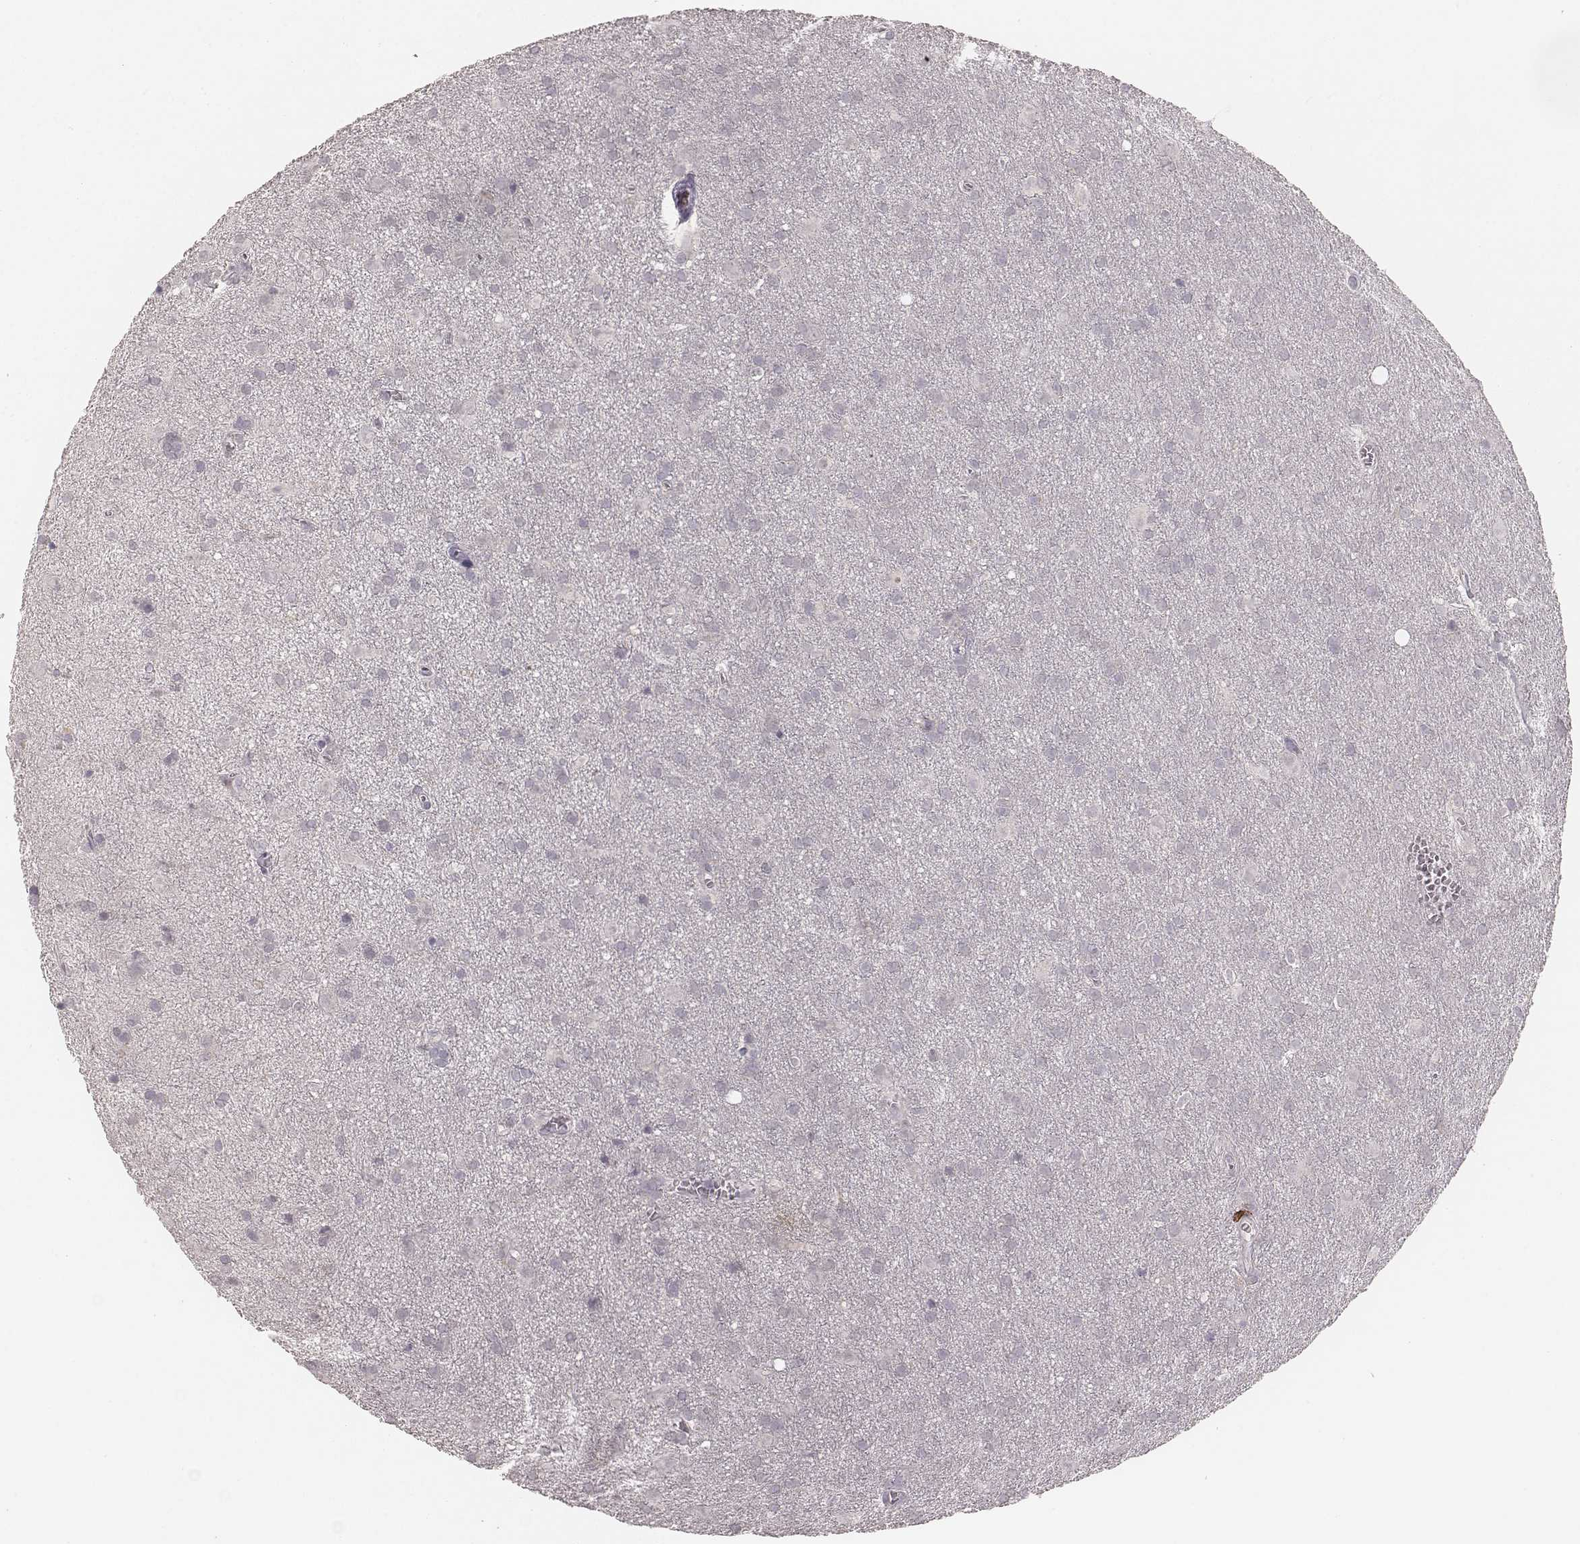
{"staining": {"intensity": "negative", "quantity": "none", "location": "none"}, "tissue": "glioma", "cell_type": "Tumor cells", "image_type": "cancer", "snomed": [{"axis": "morphology", "description": "Glioma, malignant, Low grade"}, {"axis": "topography", "description": "Brain"}], "caption": "A histopathology image of human glioma is negative for staining in tumor cells. (Immunohistochemistry (ihc), brightfield microscopy, high magnification).", "gene": "CD8A", "patient": {"sex": "male", "age": 58}}